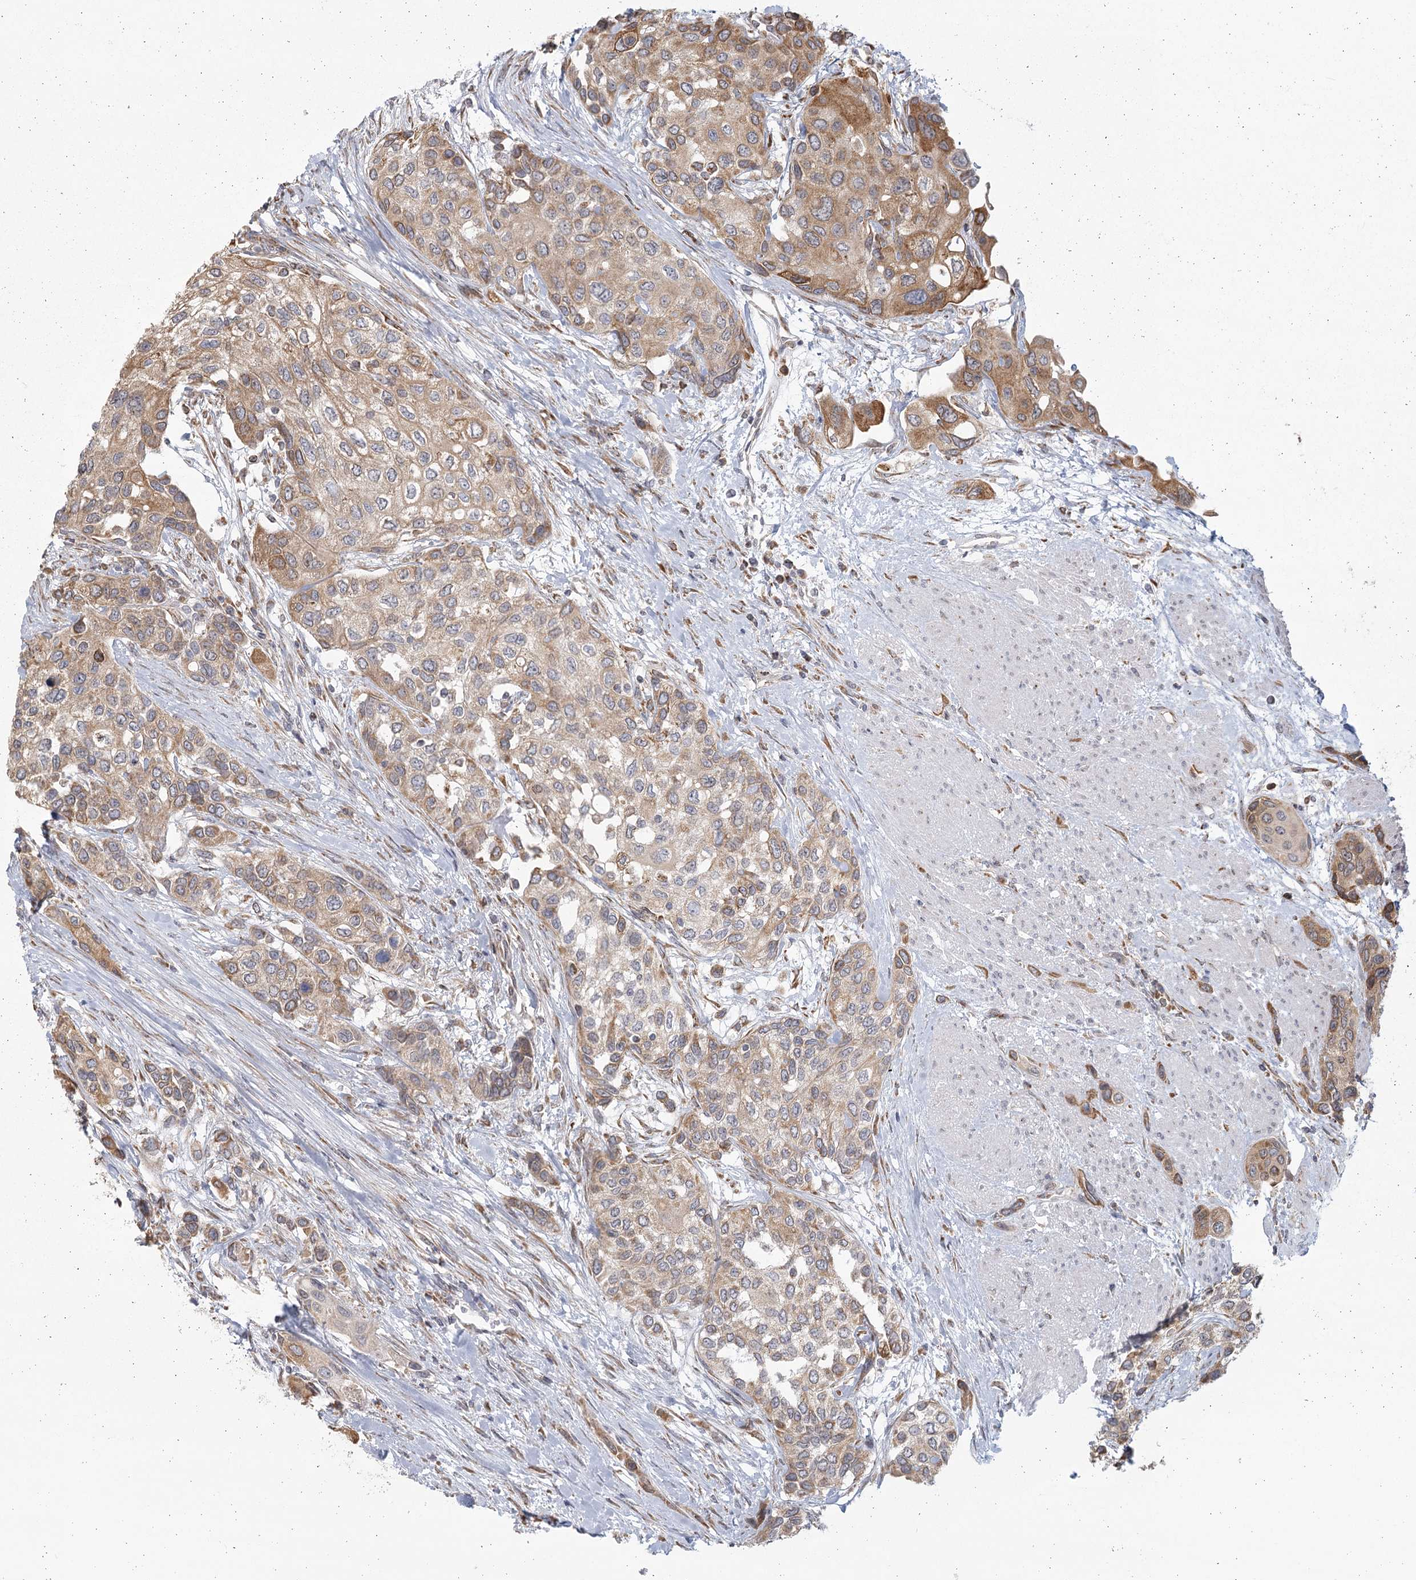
{"staining": {"intensity": "moderate", "quantity": "25%-75%", "location": "cytoplasmic/membranous"}, "tissue": "urothelial cancer", "cell_type": "Tumor cells", "image_type": "cancer", "snomed": [{"axis": "morphology", "description": "Normal tissue, NOS"}, {"axis": "morphology", "description": "Urothelial carcinoma, High grade"}, {"axis": "topography", "description": "Vascular tissue"}, {"axis": "topography", "description": "Urinary bladder"}], "caption": "Protein analysis of high-grade urothelial carcinoma tissue shows moderate cytoplasmic/membranous positivity in about 25%-75% of tumor cells.", "gene": "LACTB", "patient": {"sex": "female", "age": 56}}